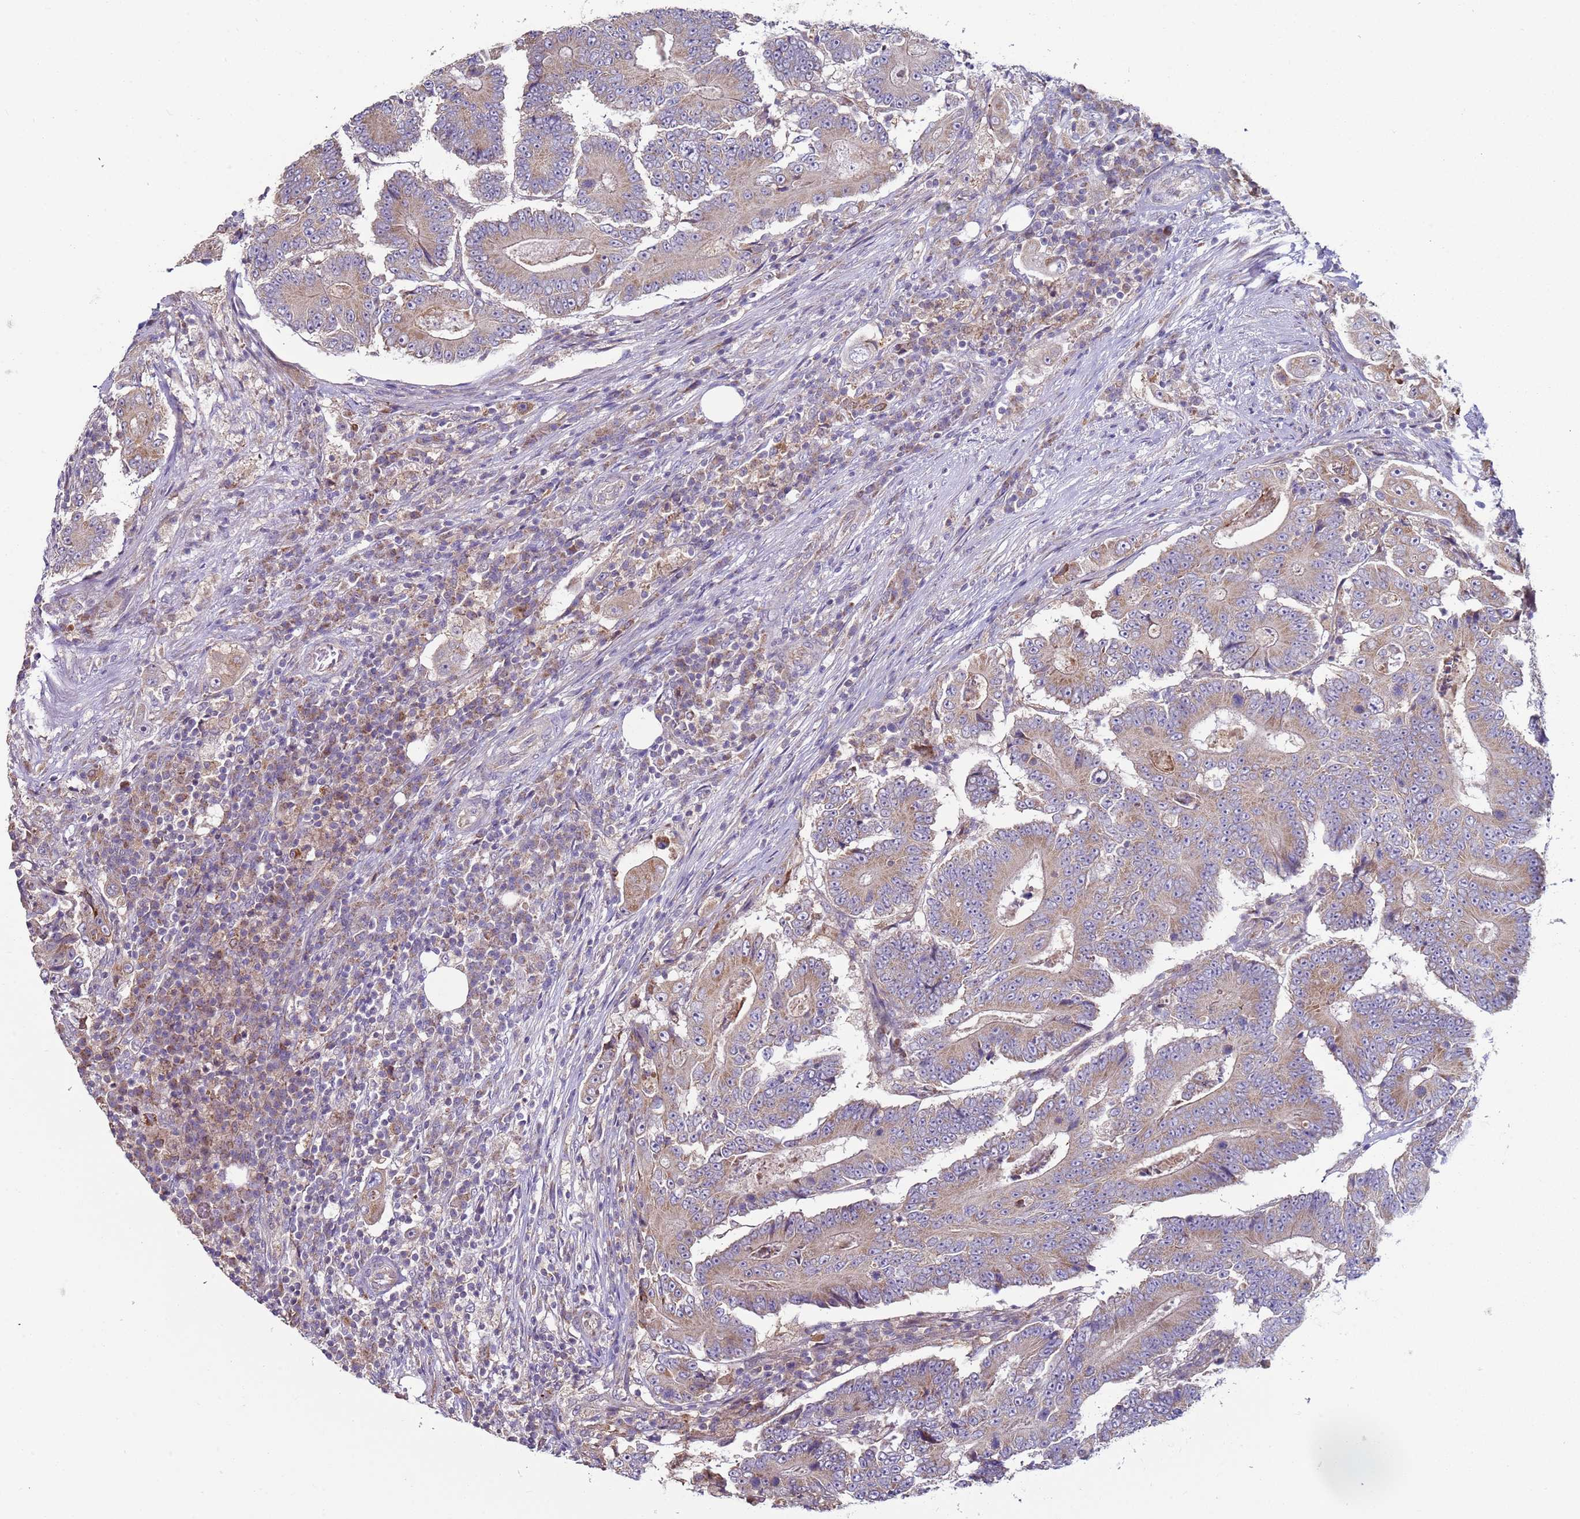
{"staining": {"intensity": "weak", "quantity": ">75%", "location": "cytoplasmic/membranous"}, "tissue": "colorectal cancer", "cell_type": "Tumor cells", "image_type": "cancer", "snomed": [{"axis": "morphology", "description": "Adenocarcinoma, NOS"}, {"axis": "topography", "description": "Colon"}], "caption": "Immunohistochemical staining of human colorectal cancer exhibits weak cytoplasmic/membranous protein expression in approximately >75% of tumor cells.", "gene": "DIP2B", "patient": {"sex": "male", "age": 83}}